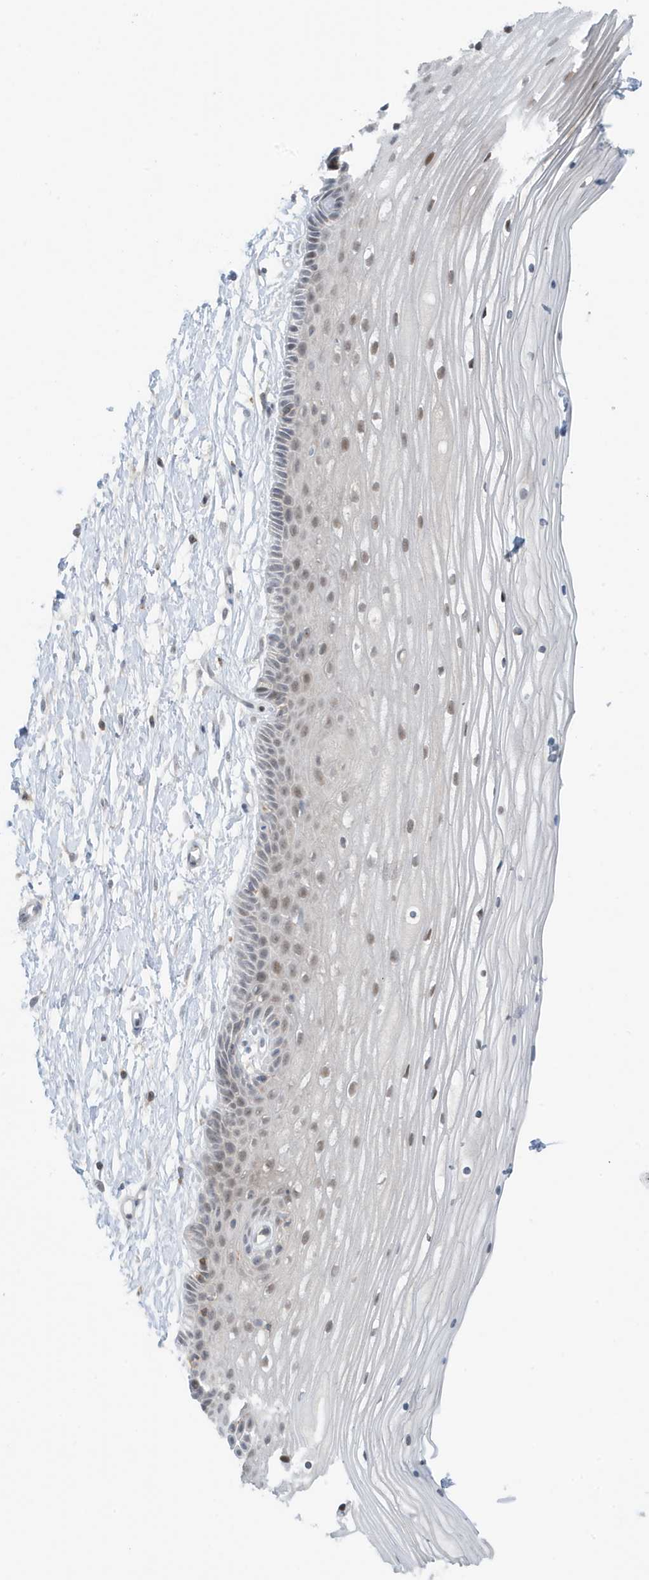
{"staining": {"intensity": "moderate", "quantity": "<25%", "location": "nuclear"}, "tissue": "vagina", "cell_type": "Squamous epithelial cells", "image_type": "normal", "snomed": [{"axis": "morphology", "description": "Normal tissue, NOS"}, {"axis": "topography", "description": "Vagina"}, {"axis": "topography", "description": "Cervix"}], "caption": "Immunohistochemical staining of normal human vagina exhibits <25% levels of moderate nuclear protein positivity in about <25% of squamous epithelial cells. The staining was performed using DAB to visualize the protein expression in brown, while the nuclei were stained in blue with hematoxylin (Magnification: 20x).", "gene": "OGA", "patient": {"sex": "female", "age": 40}}